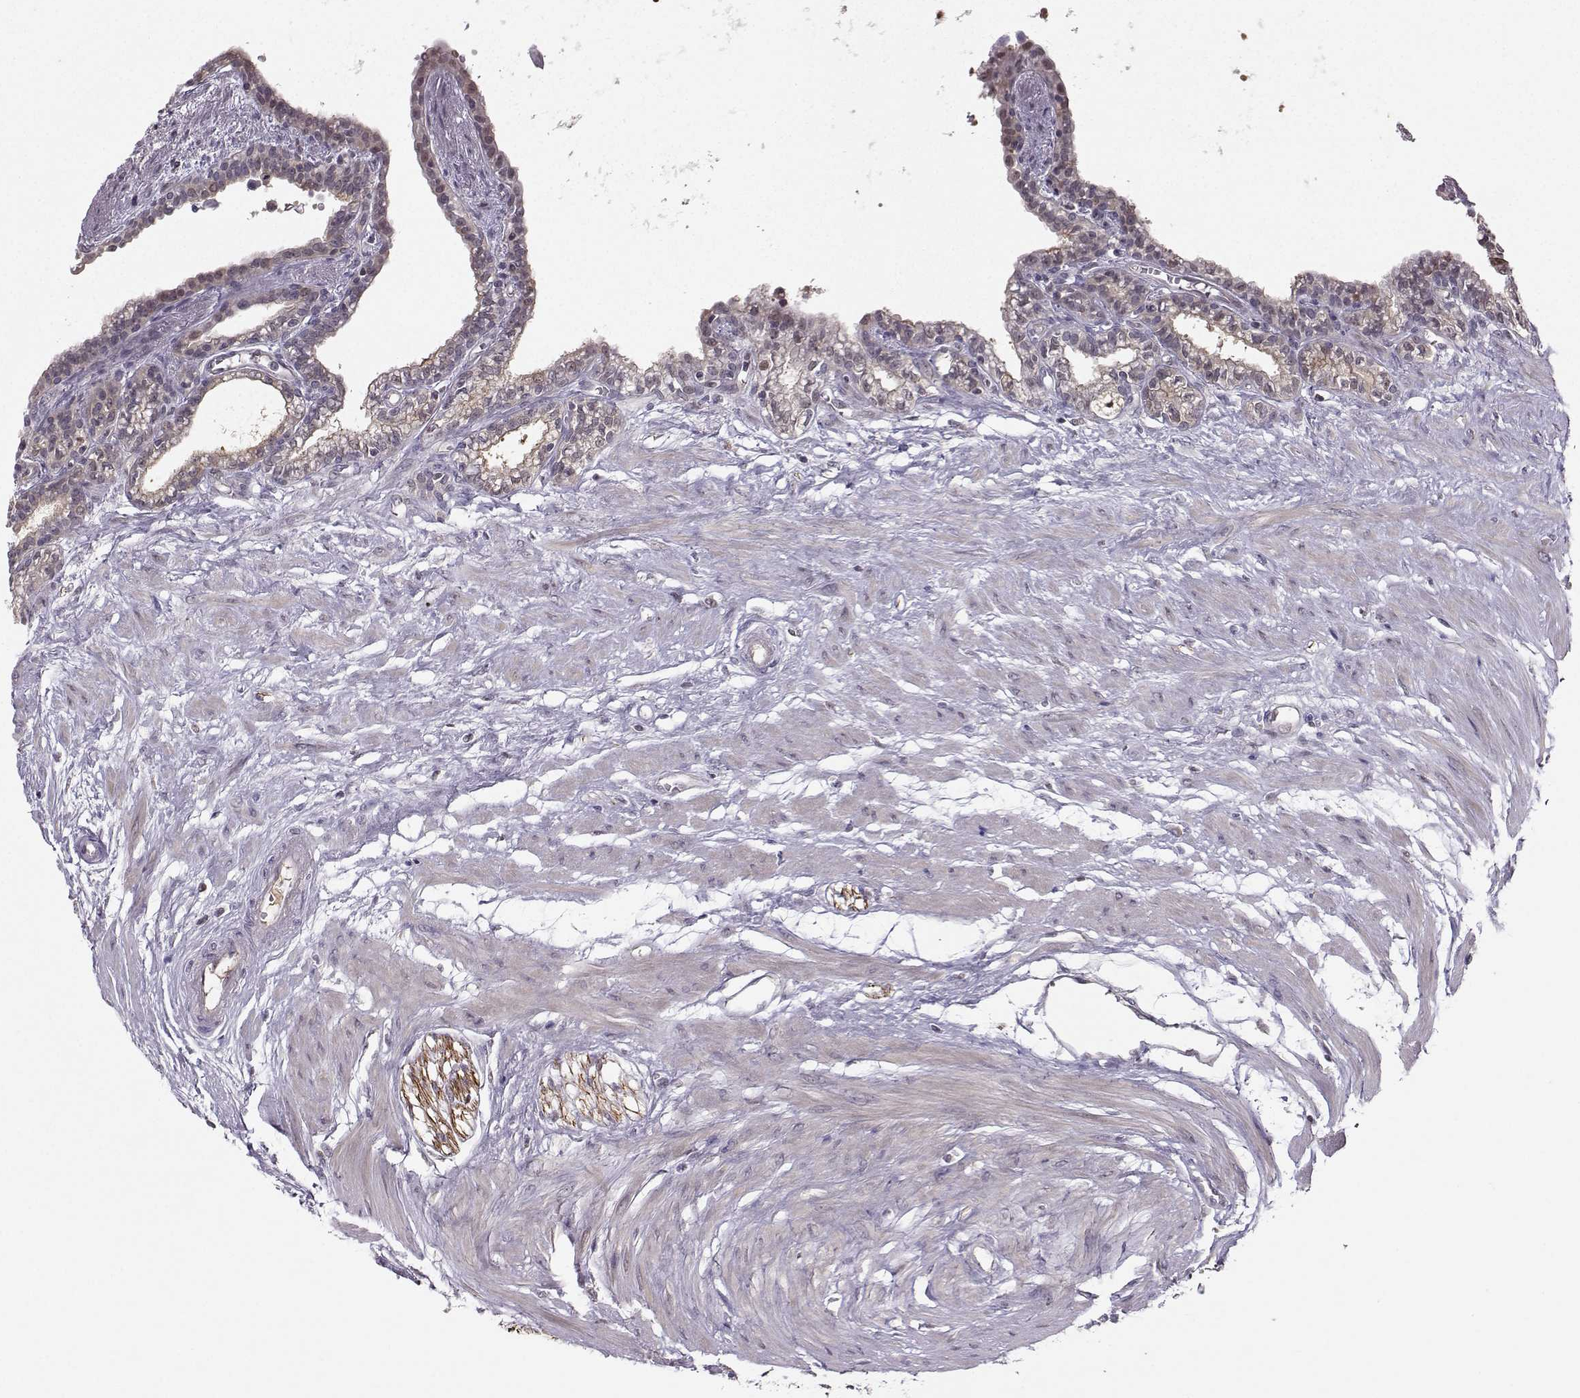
{"staining": {"intensity": "weak", "quantity": "<25%", "location": "cytoplasmic/membranous"}, "tissue": "seminal vesicle", "cell_type": "Glandular cells", "image_type": "normal", "snomed": [{"axis": "morphology", "description": "Normal tissue, NOS"}, {"axis": "morphology", "description": "Urothelial carcinoma, NOS"}, {"axis": "topography", "description": "Urinary bladder"}, {"axis": "topography", "description": "Seminal veicle"}], "caption": "Immunohistochemistry micrograph of unremarkable seminal vesicle: human seminal vesicle stained with DAB (3,3'-diaminobenzidine) reveals no significant protein staining in glandular cells.", "gene": "PKP2", "patient": {"sex": "male", "age": 76}}